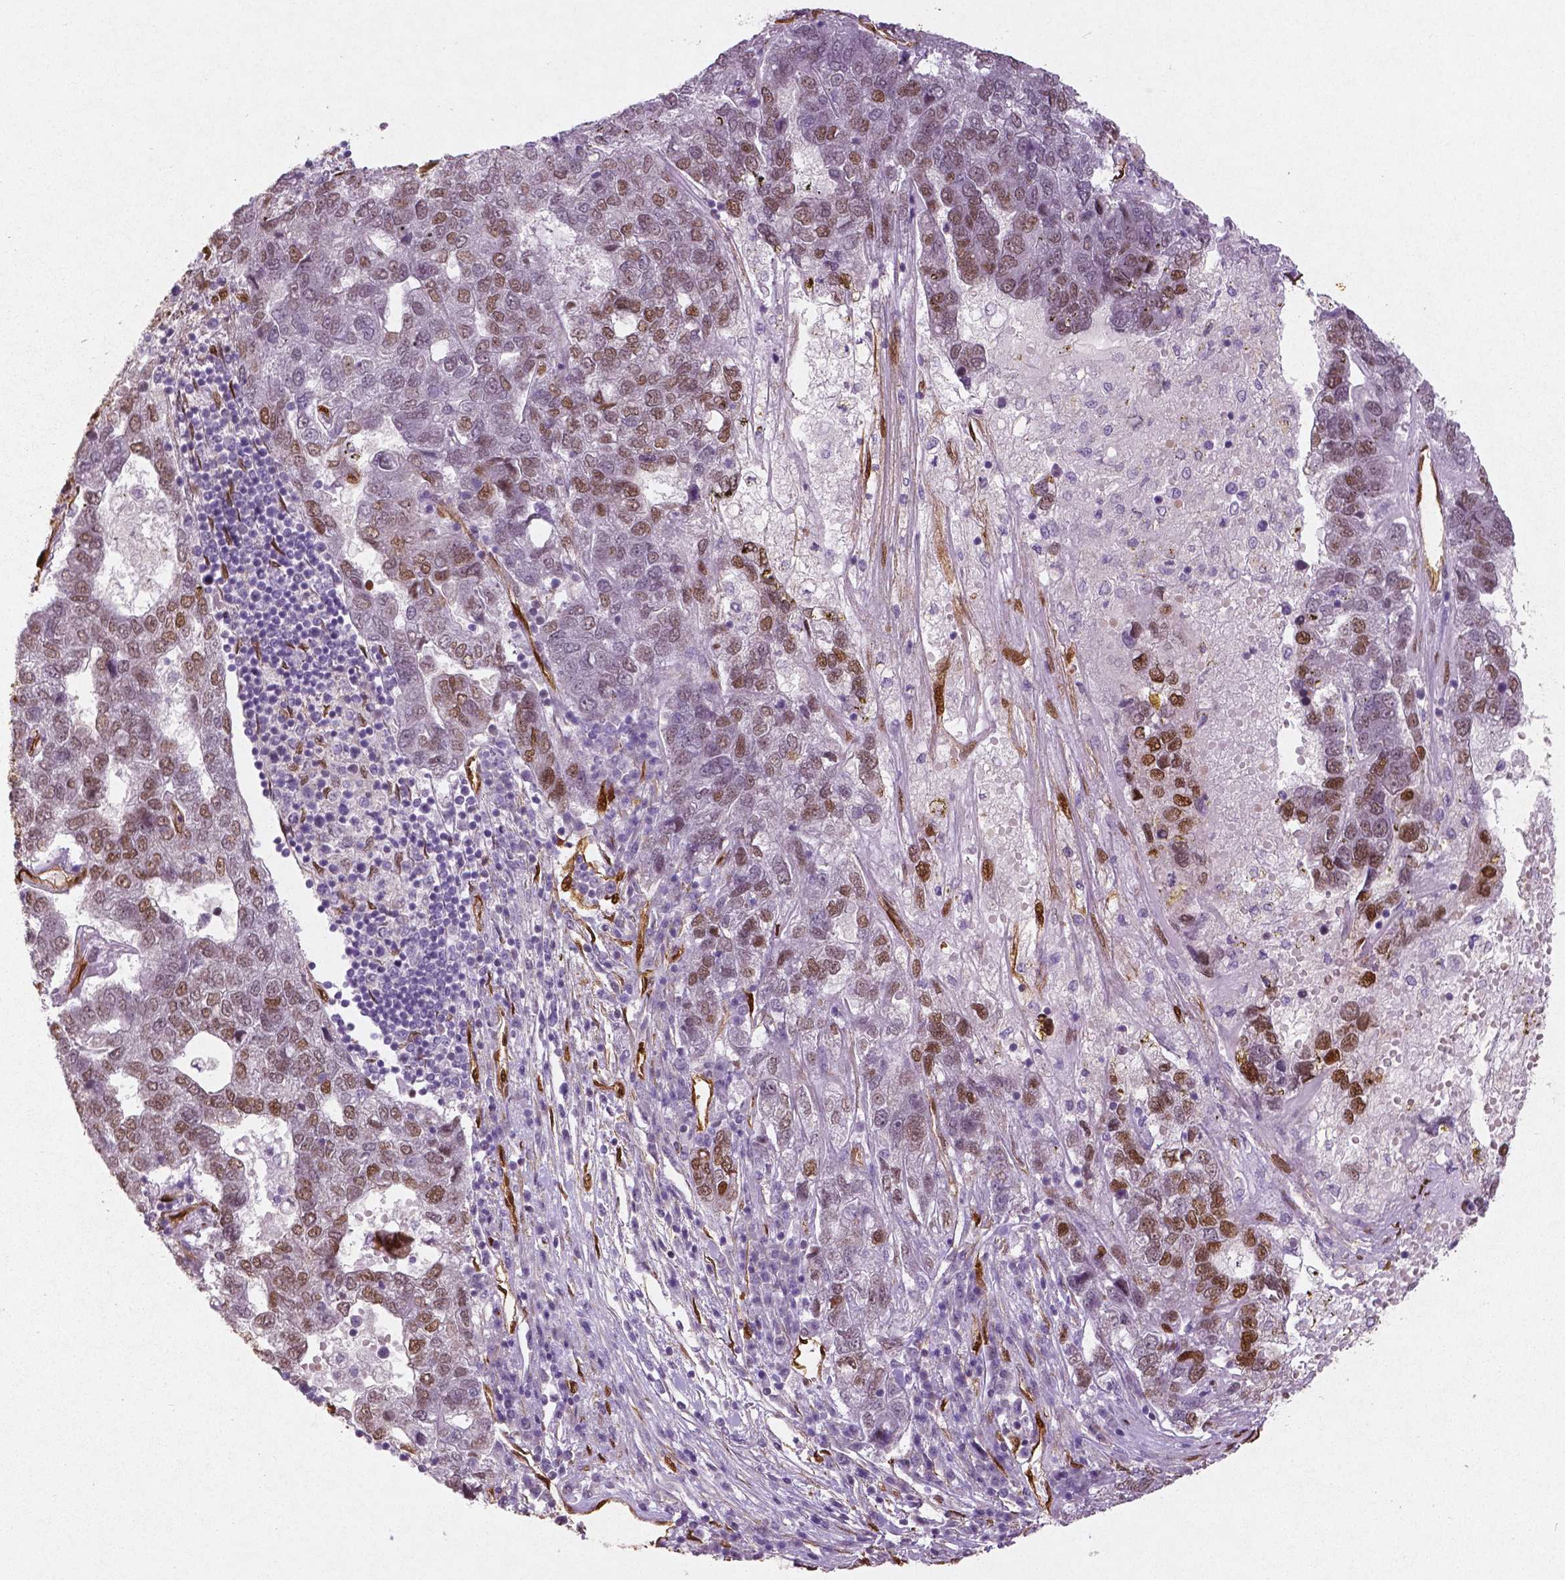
{"staining": {"intensity": "moderate", "quantity": "25%-75%", "location": "cytoplasmic/membranous,nuclear"}, "tissue": "pancreatic cancer", "cell_type": "Tumor cells", "image_type": "cancer", "snomed": [{"axis": "morphology", "description": "Adenocarcinoma, NOS"}, {"axis": "topography", "description": "Pancreas"}], "caption": "Brown immunohistochemical staining in human adenocarcinoma (pancreatic) exhibits moderate cytoplasmic/membranous and nuclear positivity in about 25%-75% of tumor cells.", "gene": "WWTR1", "patient": {"sex": "female", "age": 61}}